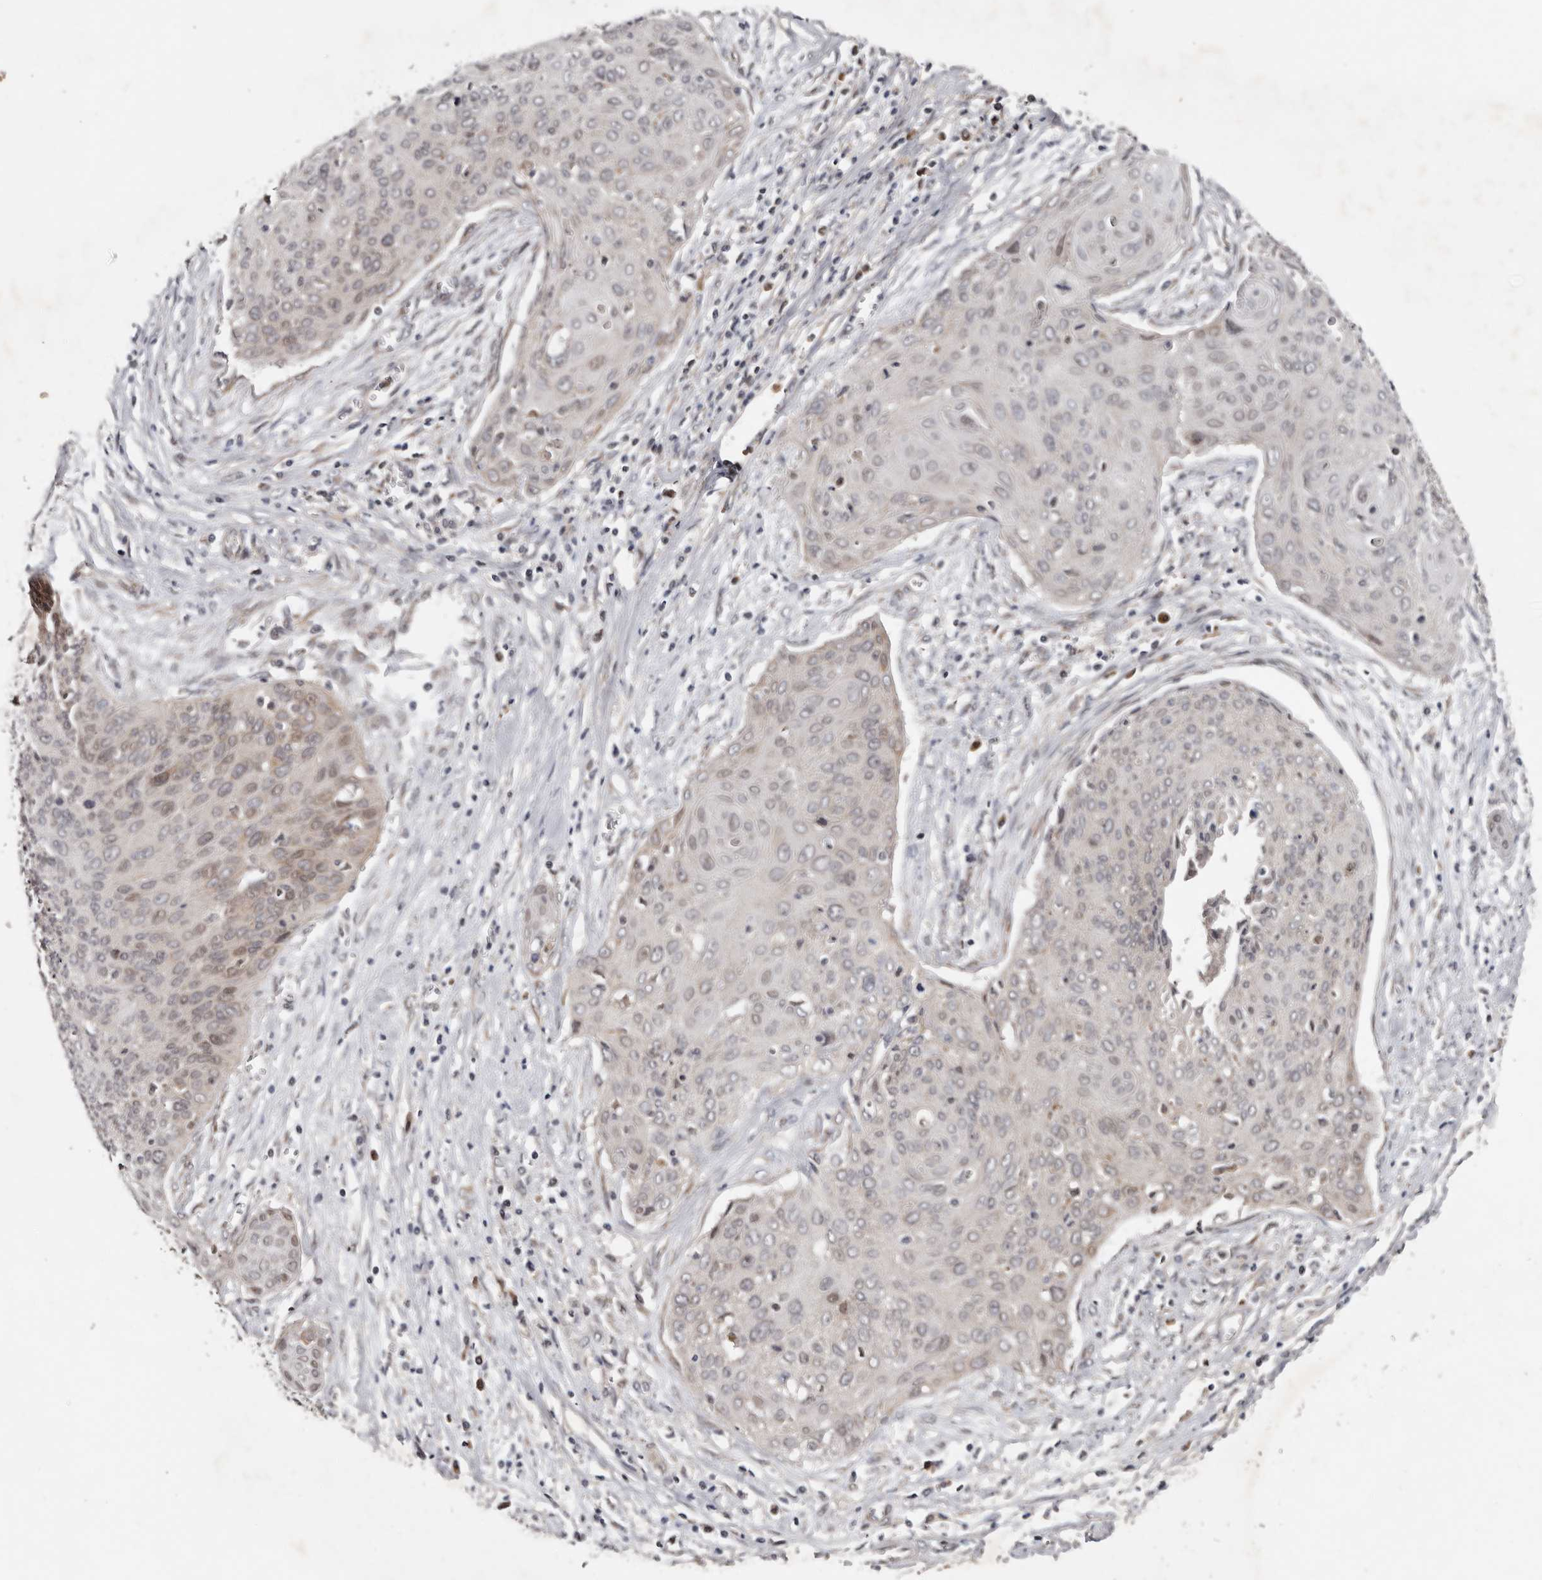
{"staining": {"intensity": "negative", "quantity": "none", "location": "none"}, "tissue": "cervical cancer", "cell_type": "Tumor cells", "image_type": "cancer", "snomed": [{"axis": "morphology", "description": "Squamous cell carcinoma, NOS"}, {"axis": "topography", "description": "Cervix"}], "caption": "Photomicrograph shows no significant protein expression in tumor cells of cervical cancer (squamous cell carcinoma).", "gene": "CHML", "patient": {"sex": "female", "age": 55}}